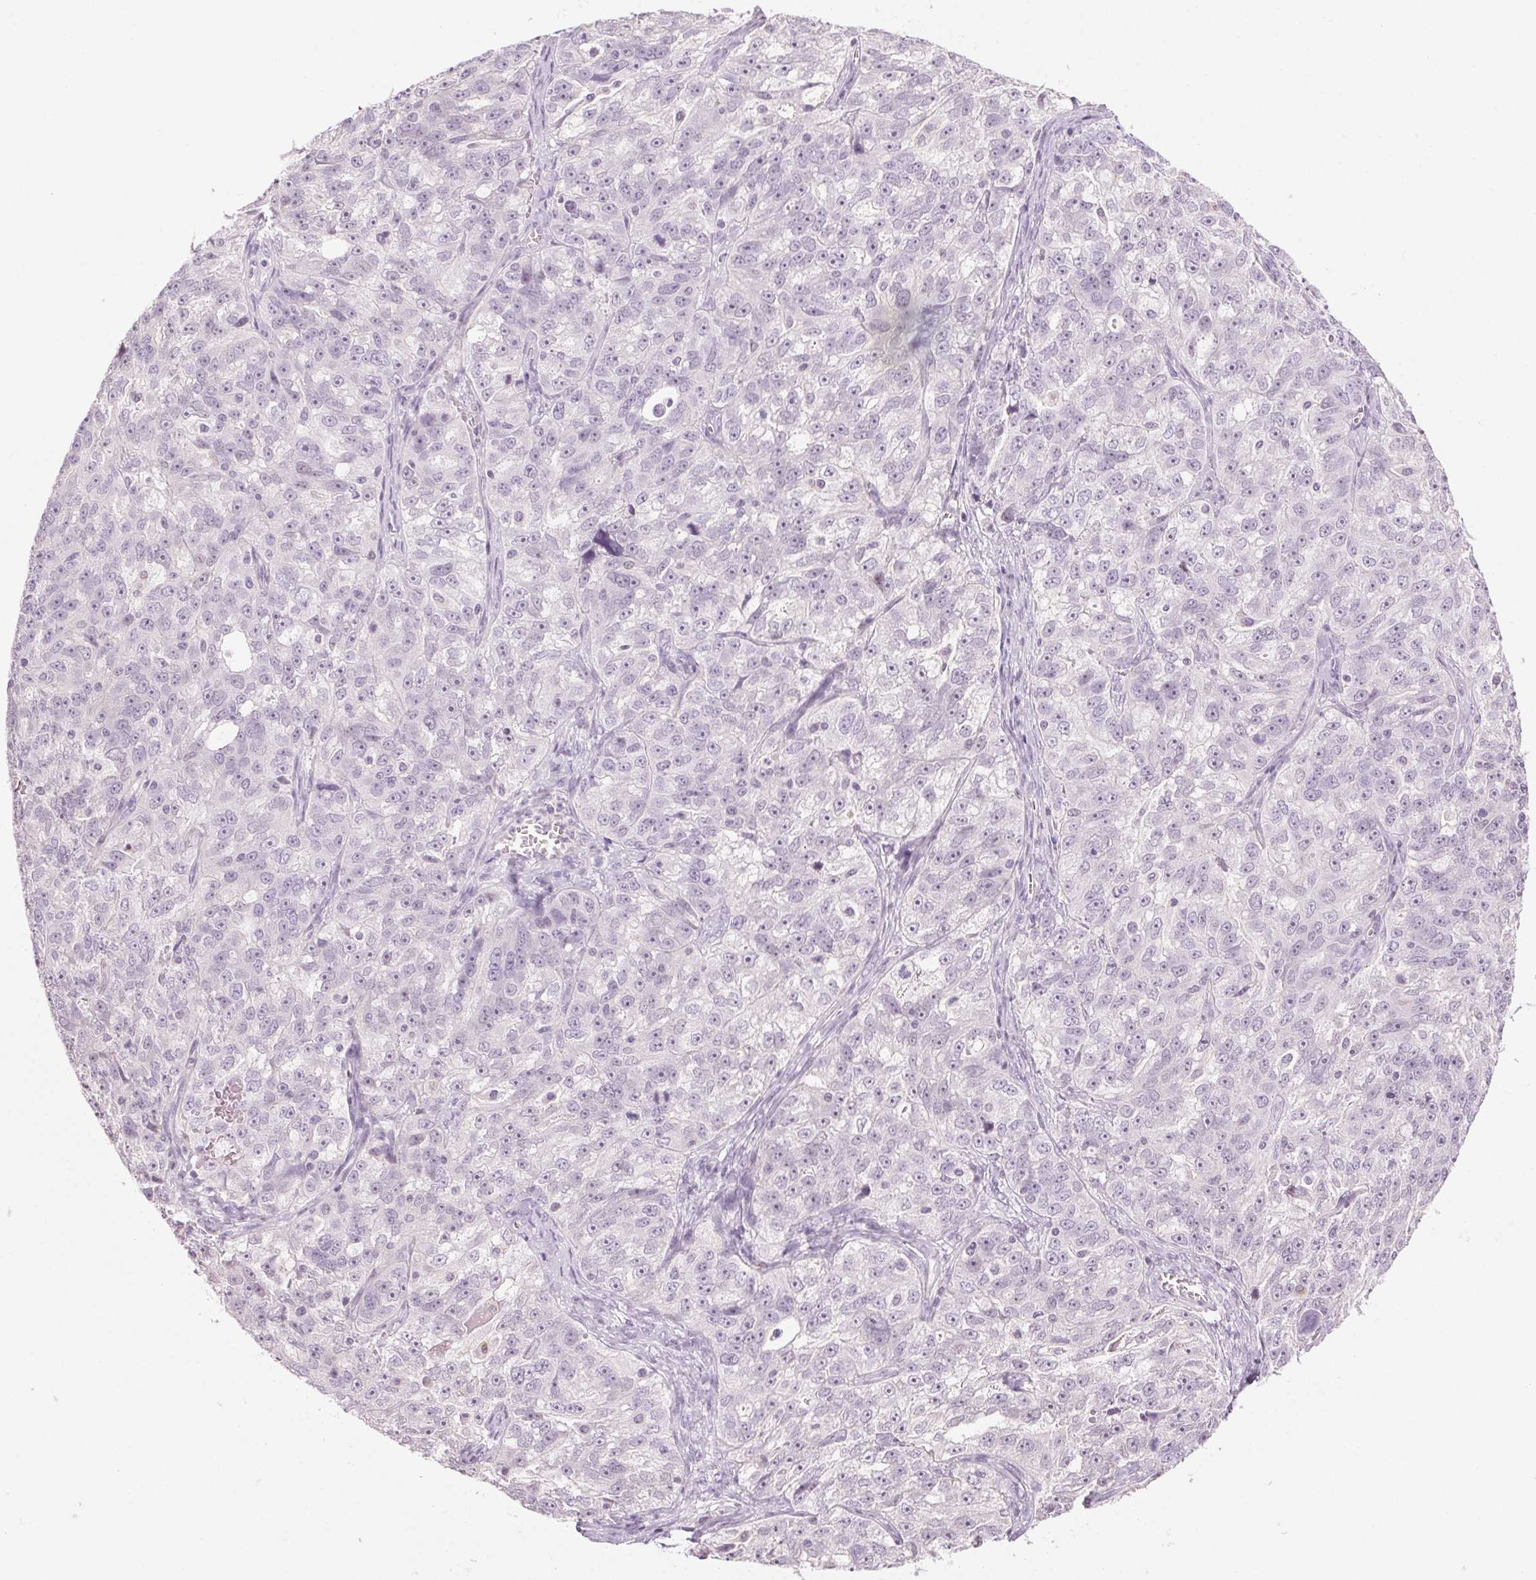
{"staining": {"intensity": "negative", "quantity": "none", "location": "none"}, "tissue": "ovarian cancer", "cell_type": "Tumor cells", "image_type": "cancer", "snomed": [{"axis": "morphology", "description": "Cystadenocarcinoma, serous, NOS"}, {"axis": "topography", "description": "Ovary"}], "caption": "An IHC micrograph of ovarian cancer is shown. There is no staining in tumor cells of ovarian cancer. The staining was performed using DAB (3,3'-diaminobenzidine) to visualize the protein expression in brown, while the nuclei were stained in blue with hematoxylin (Magnification: 20x).", "gene": "MPO", "patient": {"sex": "female", "age": 51}}